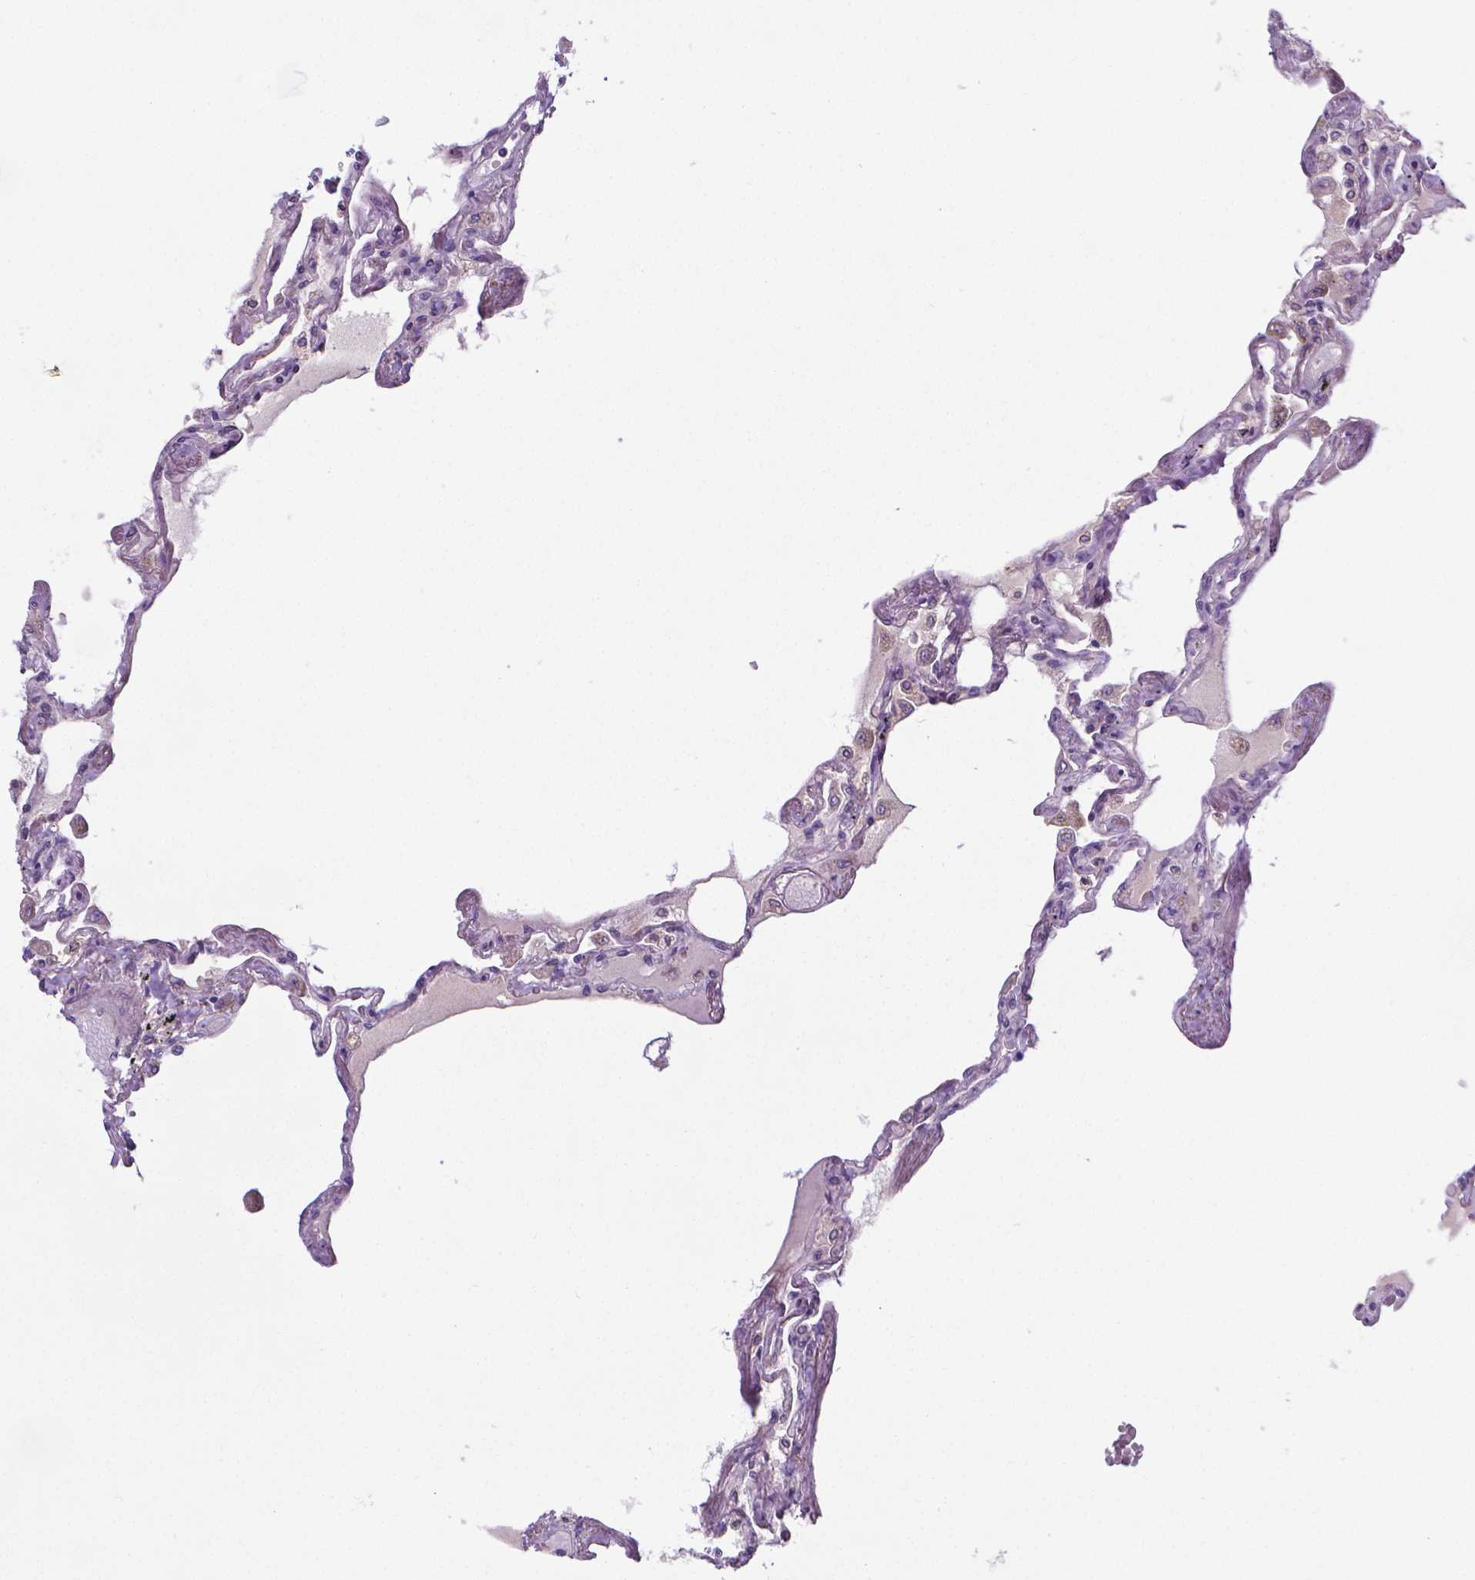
{"staining": {"intensity": "negative", "quantity": "none", "location": "none"}, "tissue": "lung", "cell_type": "Alveolar cells", "image_type": "normal", "snomed": [{"axis": "morphology", "description": "Normal tissue, NOS"}, {"axis": "morphology", "description": "Adenocarcinoma, NOS"}, {"axis": "topography", "description": "Cartilage tissue"}, {"axis": "topography", "description": "Lung"}], "caption": "DAB immunohistochemical staining of benign lung demonstrates no significant staining in alveolar cells.", "gene": "GPR63", "patient": {"sex": "female", "age": 67}}